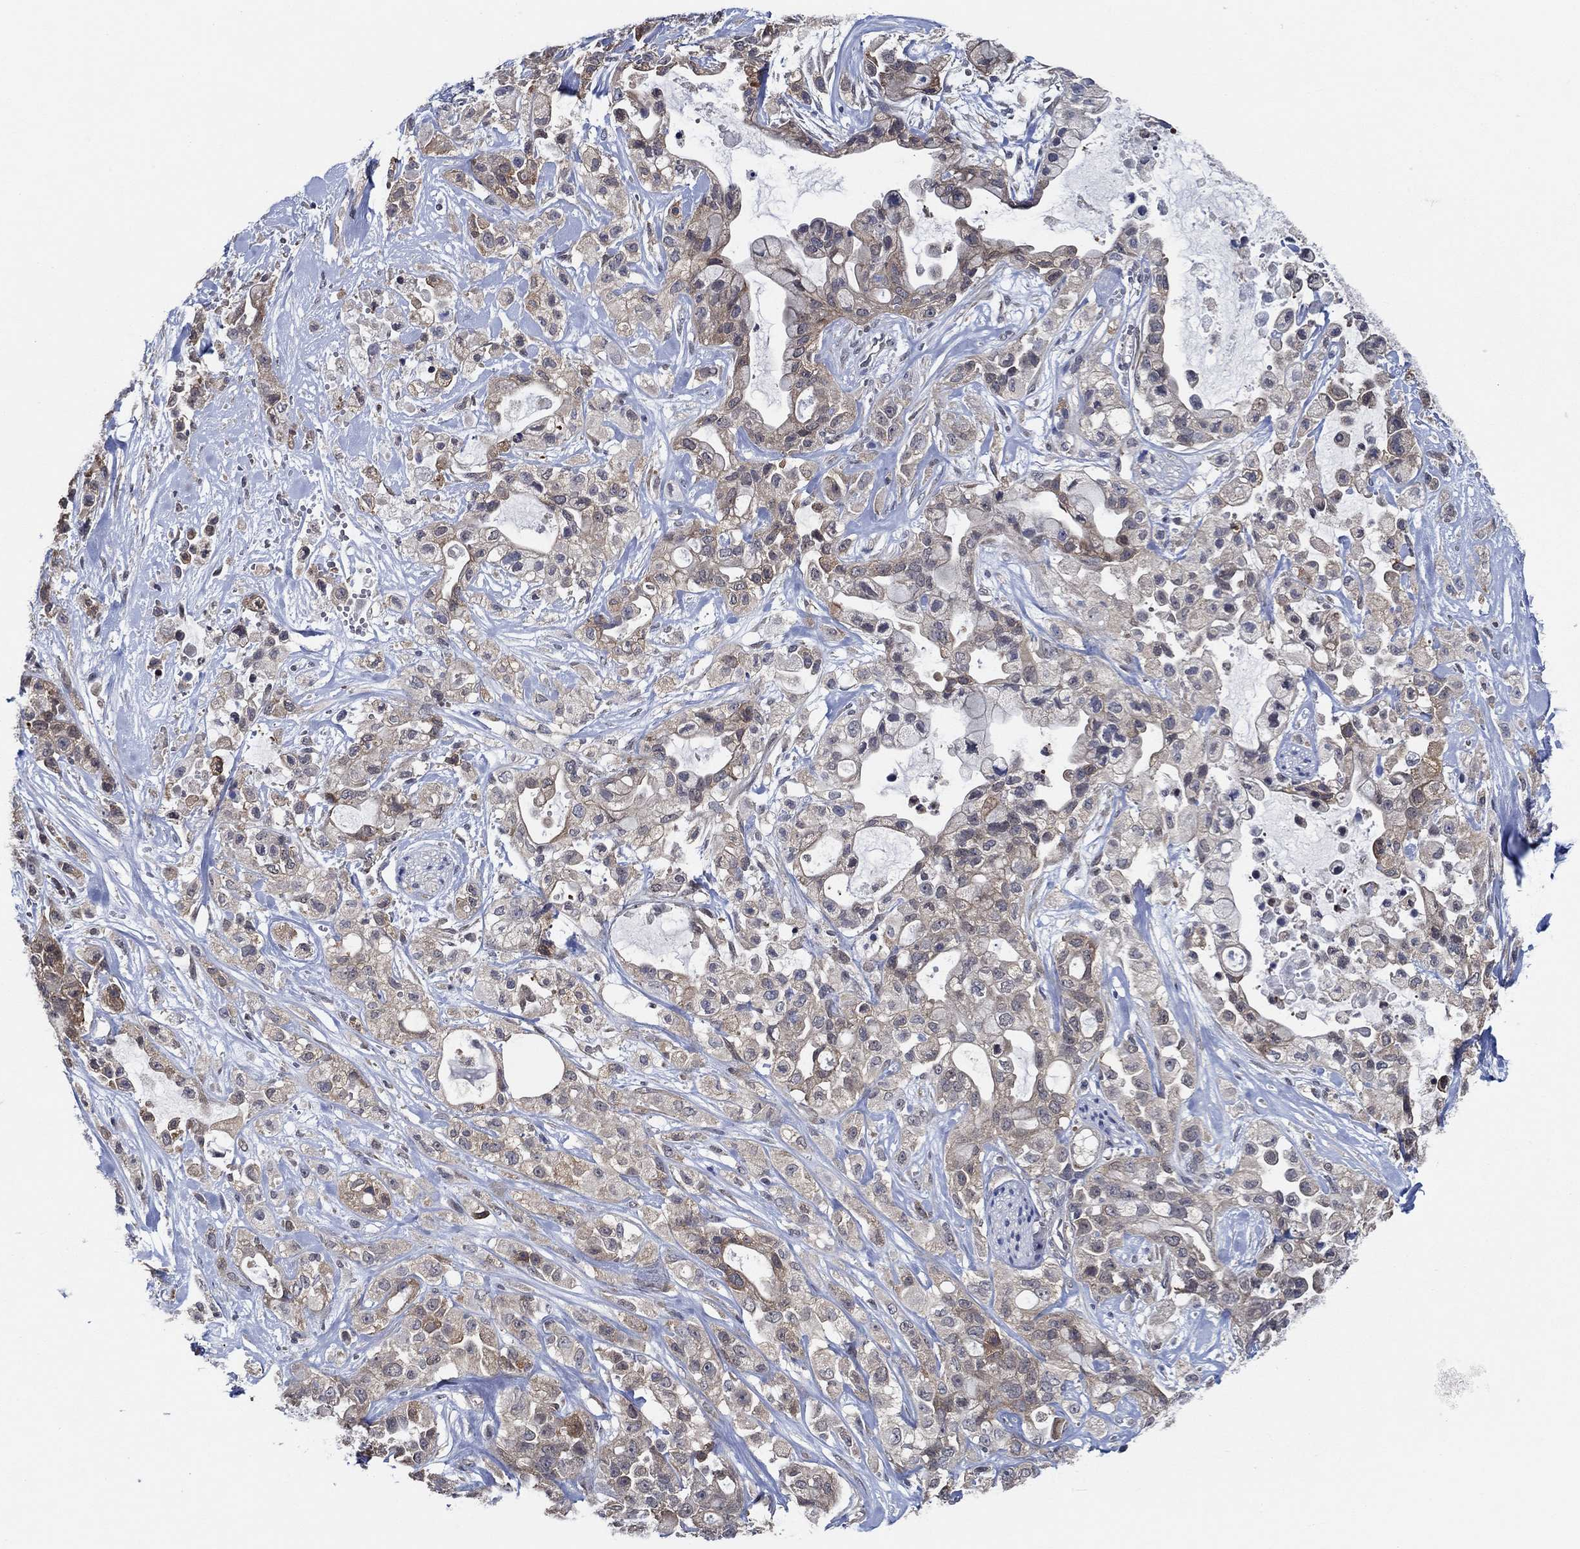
{"staining": {"intensity": "weak", "quantity": "25%-75%", "location": "cytoplasmic/membranous"}, "tissue": "pancreatic cancer", "cell_type": "Tumor cells", "image_type": "cancer", "snomed": [{"axis": "morphology", "description": "Adenocarcinoma, NOS"}, {"axis": "topography", "description": "Pancreas"}], "caption": "Weak cytoplasmic/membranous staining for a protein is seen in approximately 25%-75% of tumor cells of pancreatic cancer (adenocarcinoma) using immunohistochemistry.", "gene": "DACT1", "patient": {"sex": "male", "age": 44}}